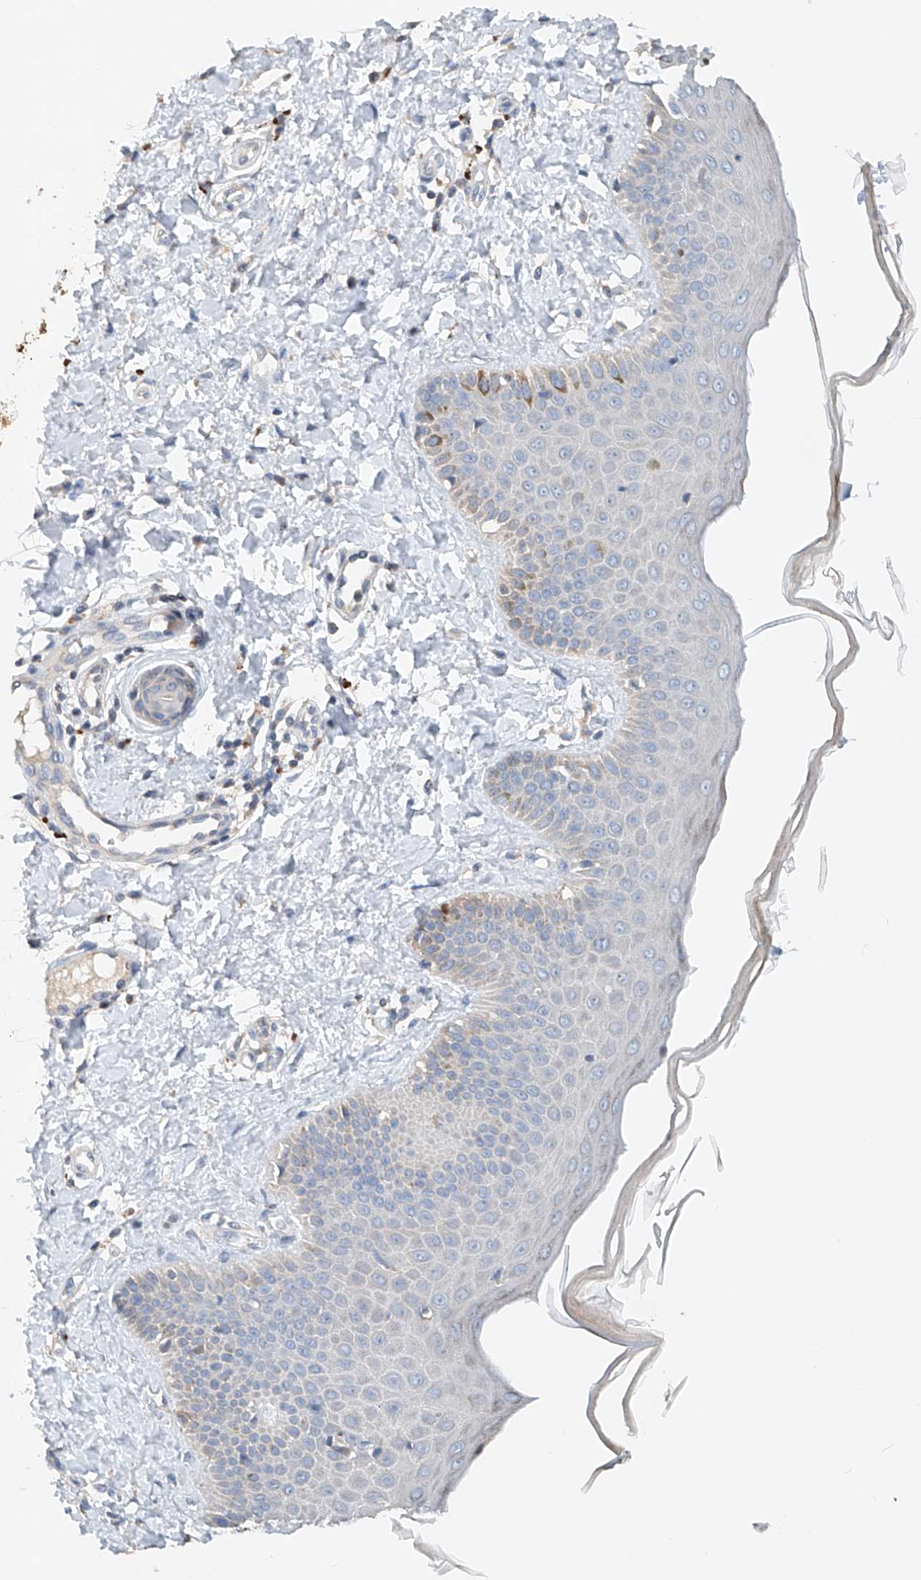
{"staining": {"intensity": "negative", "quantity": "none", "location": "none"}, "tissue": "skin", "cell_type": "Fibroblasts", "image_type": "normal", "snomed": [{"axis": "morphology", "description": "Normal tissue, NOS"}, {"axis": "topography", "description": "Skin"}], "caption": "Immunohistochemistry of unremarkable human skin demonstrates no staining in fibroblasts.", "gene": "GPC4", "patient": {"sex": "male", "age": 52}}